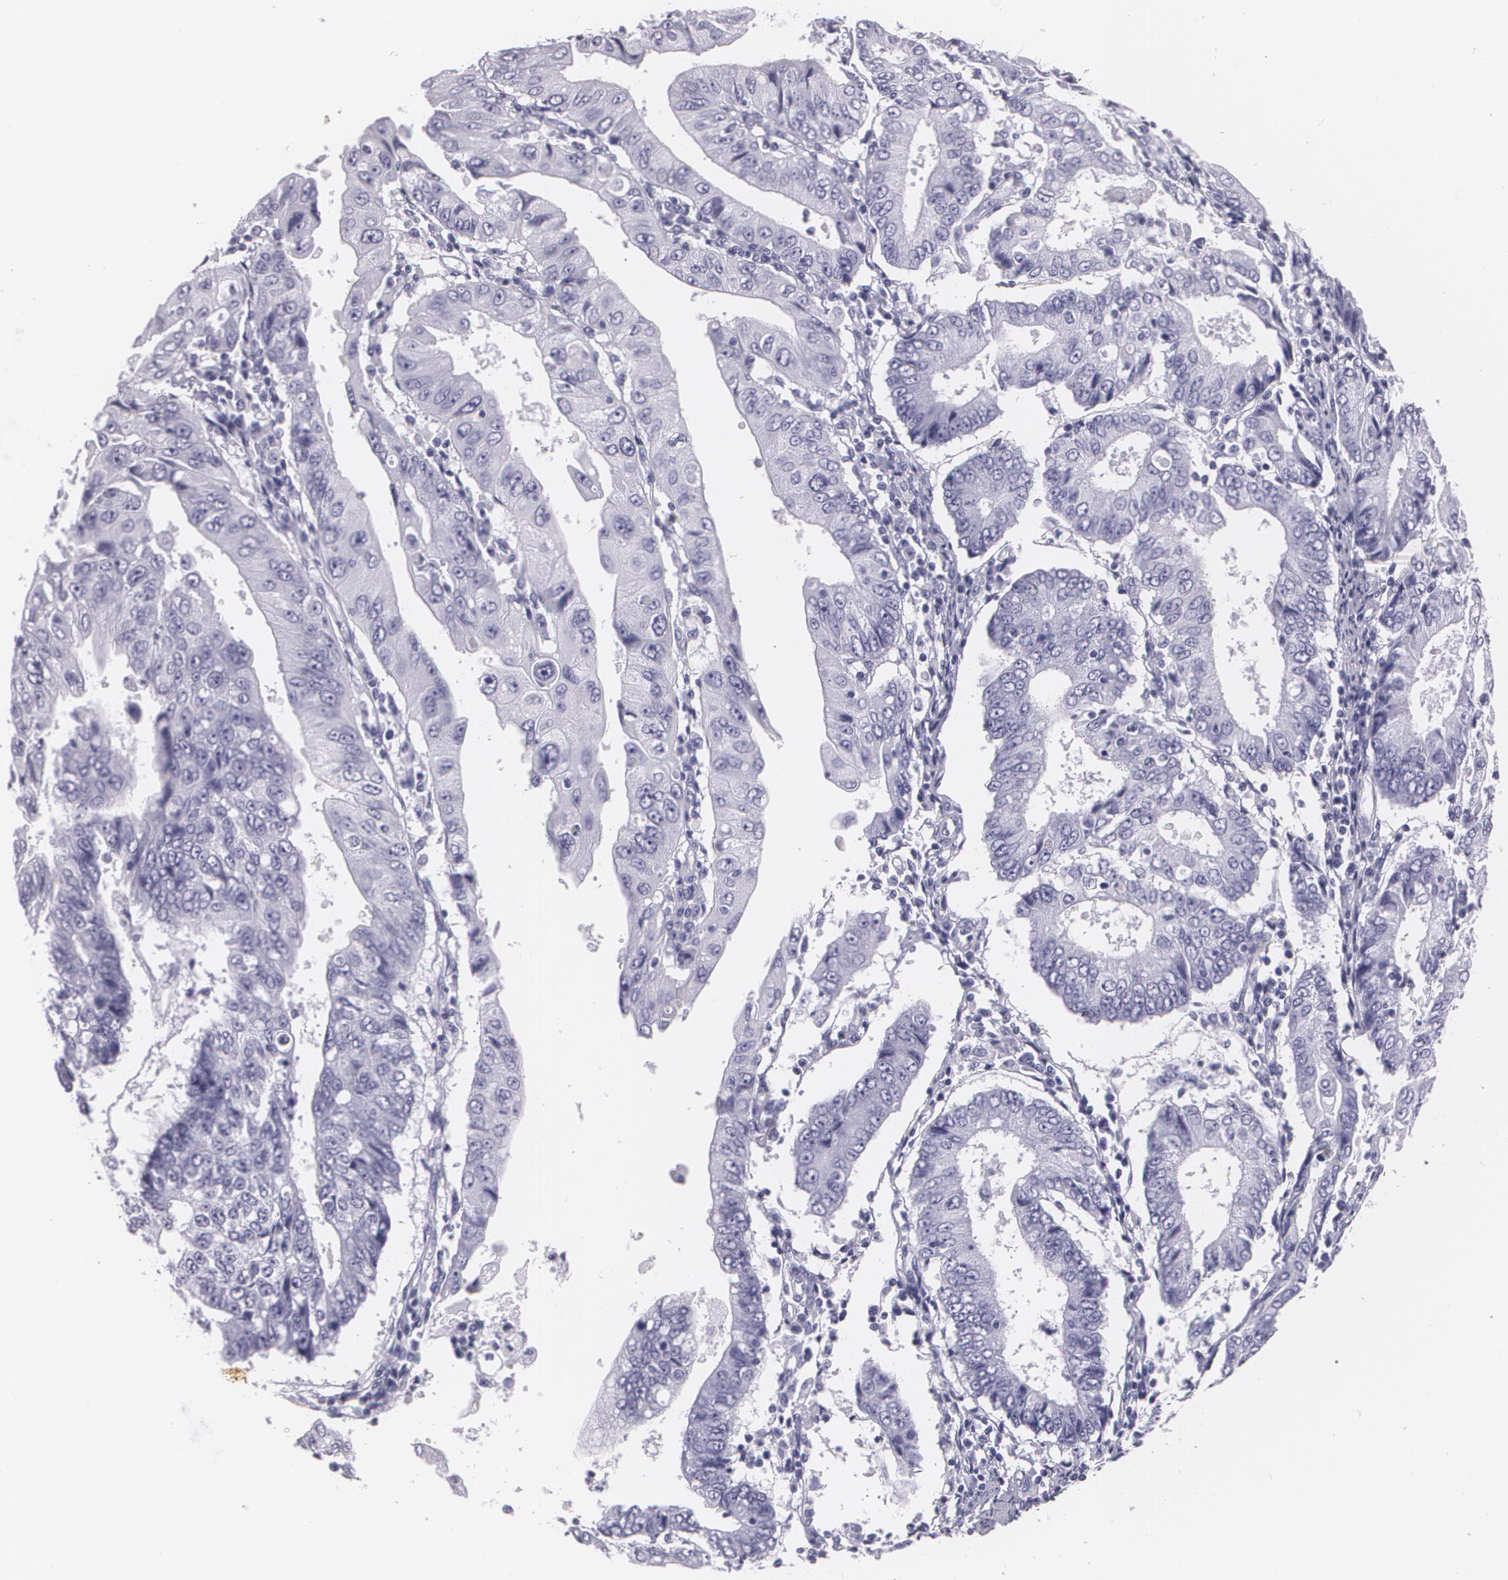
{"staining": {"intensity": "negative", "quantity": "none", "location": "none"}, "tissue": "endometrial cancer", "cell_type": "Tumor cells", "image_type": "cancer", "snomed": [{"axis": "morphology", "description": "Adenocarcinoma, NOS"}, {"axis": "topography", "description": "Endometrium"}], "caption": "The immunohistochemistry image has no significant staining in tumor cells of endometrial adenocarcinoma tissue.", "gene": "DLG4", "patient": {"sex": "female", "age": 75}}